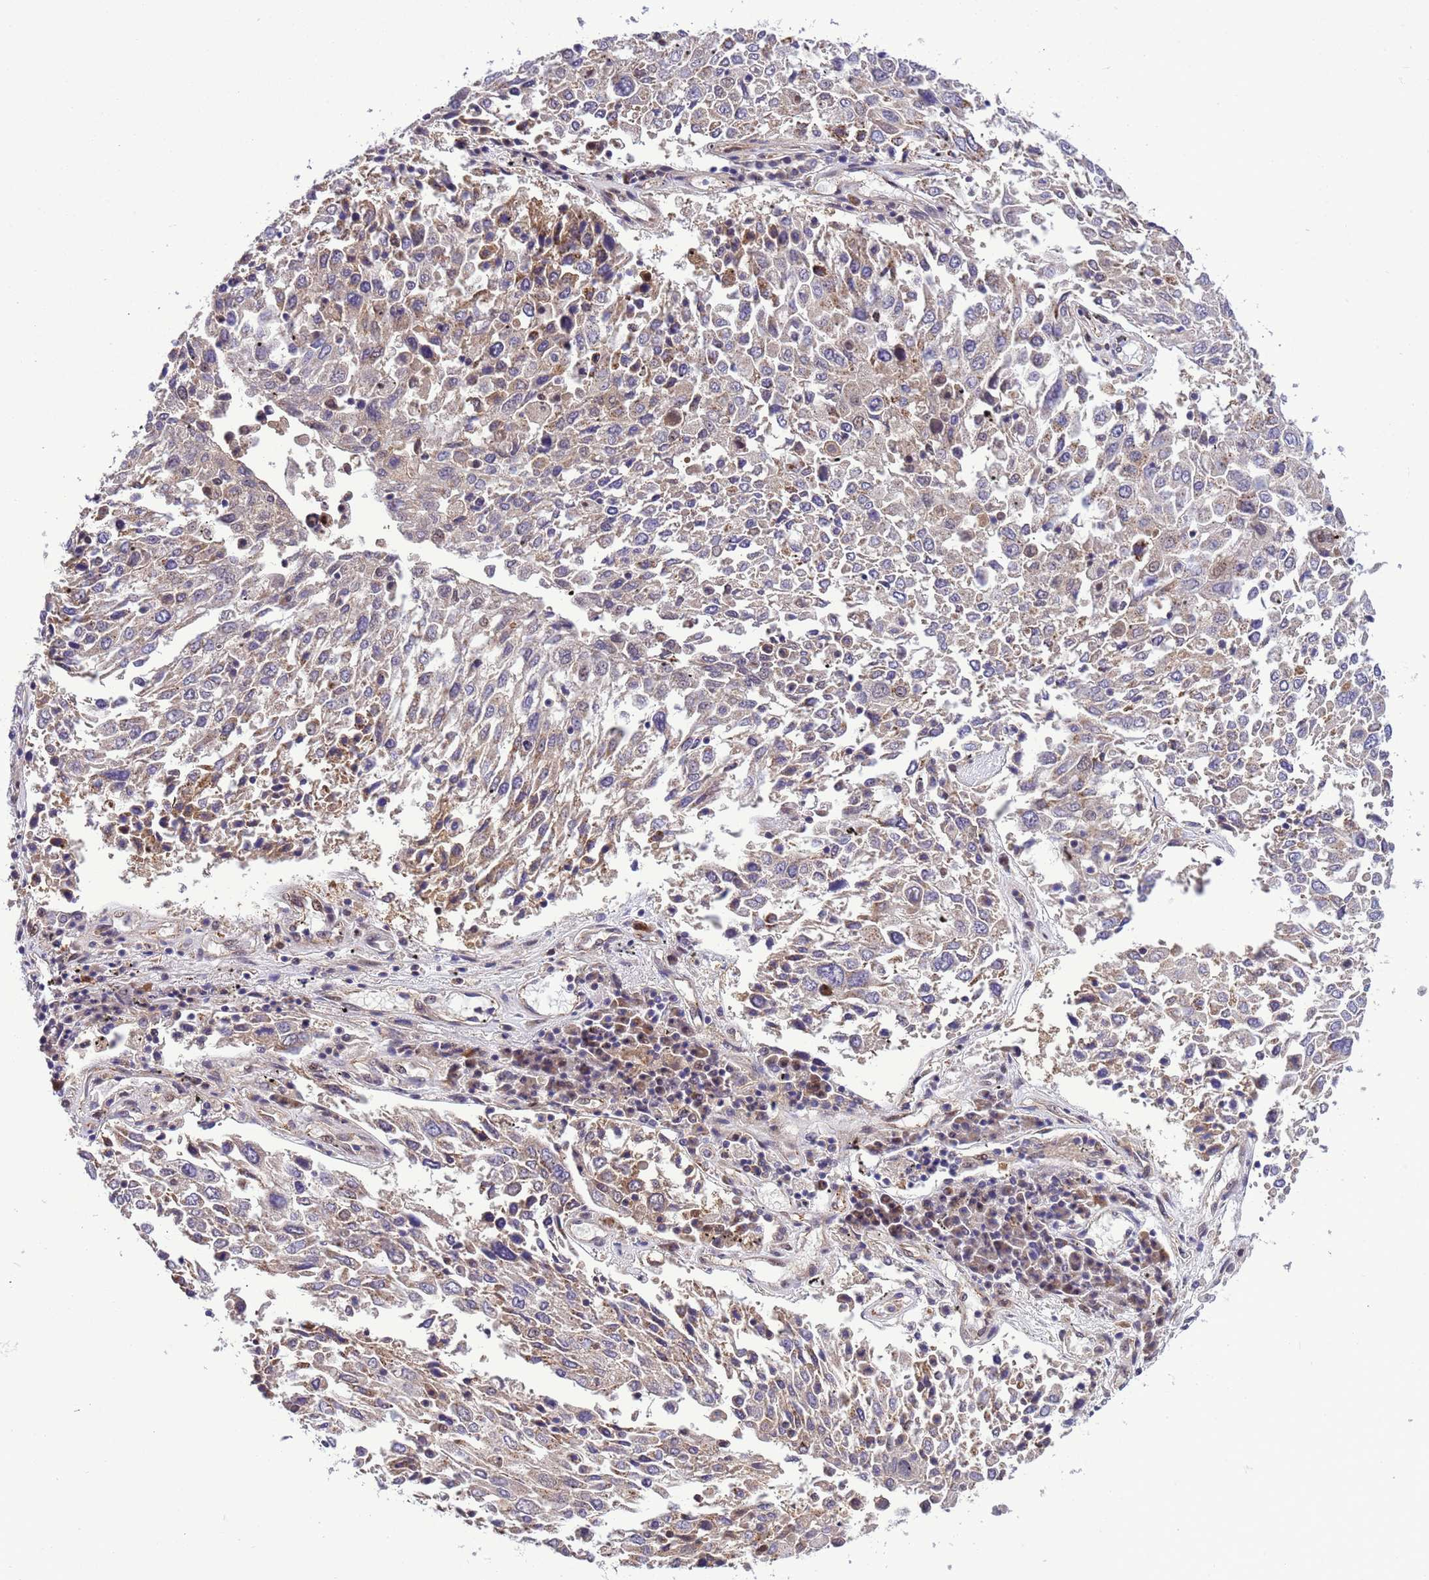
{"staining": {"intensity": "moderate", "quantity": "<25%", "location": "cytoplasmic/membranous"}, "tissue": "lung cancer", "cell_type": "Tumor cells", "image_type": "cancer", "snomed": [{"axis": "morphology", "description": "Squamous cell carcinoma, NOS"}, {"axis": "topography", "description": "Lung"}], "caption": "DAB immunohistochemical staining of squamous cell carcinoma (lung) demonstrates moderate cytoplasmic/membranous protein positivity in about <25% of tumor cells.", "gene": "RASD1", "patient": {"sex": "male", "age": 65}}